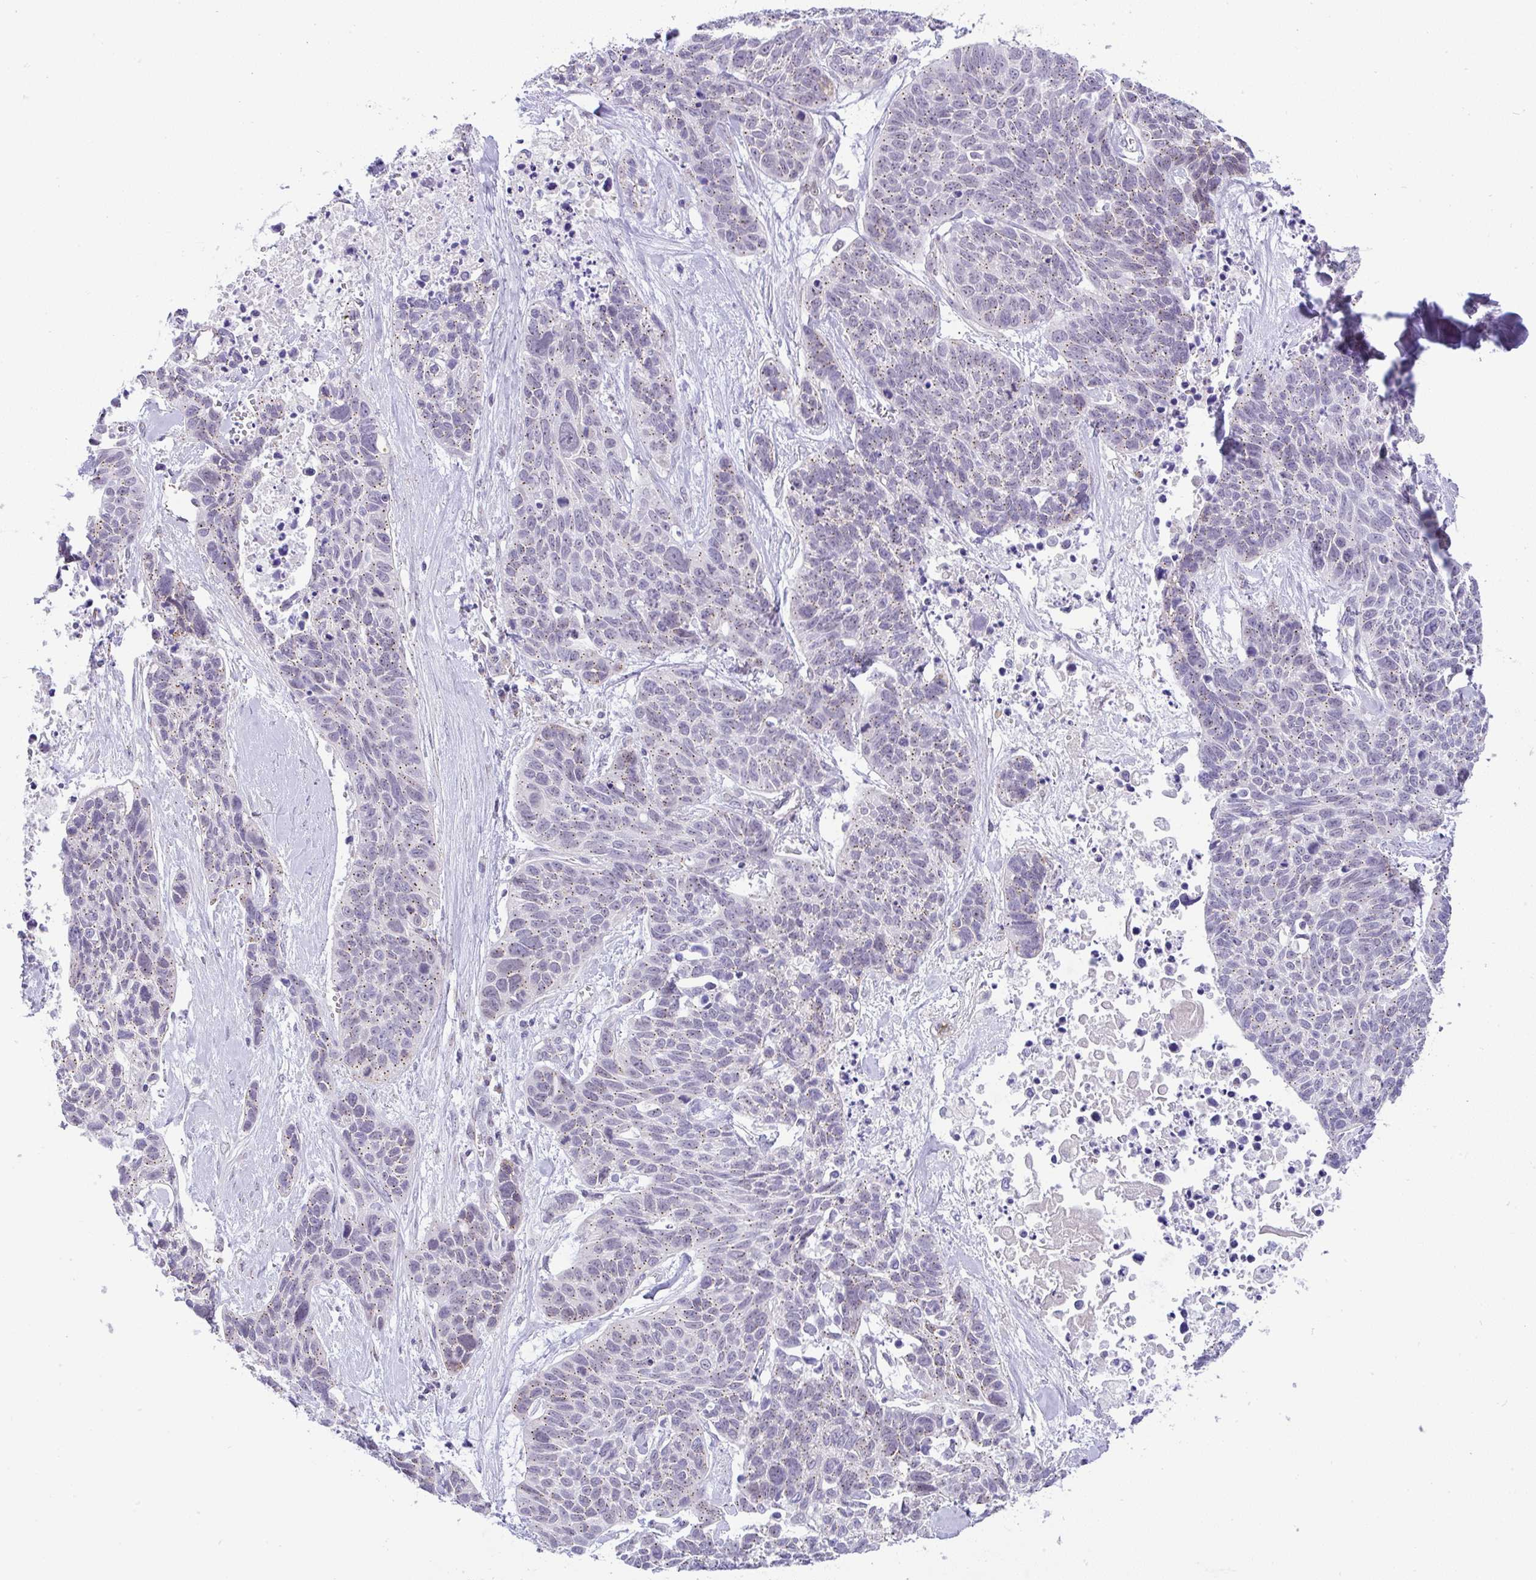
{"staining": {"intensity": "weak", "quantity": ">75%", "location": "cytoplasmic/membranous"}, "tissue": "lung cancer", "cell_type": "Tumor cells", "image_type": "cancer", "snomed": [{"axis": "morphology", "description": "Squamous cell carcinoma, NOS"}, {"axis": "topography", "description": "Lung"}], "caption": "Tumor cells exhibit low levels of weak cytoplasmic/membranous expression in approximately >75% of cells in human lung squamous cell carcinoma.", "gene": "FAM177A1", "patient": {"sex": "male", "age": 62}}